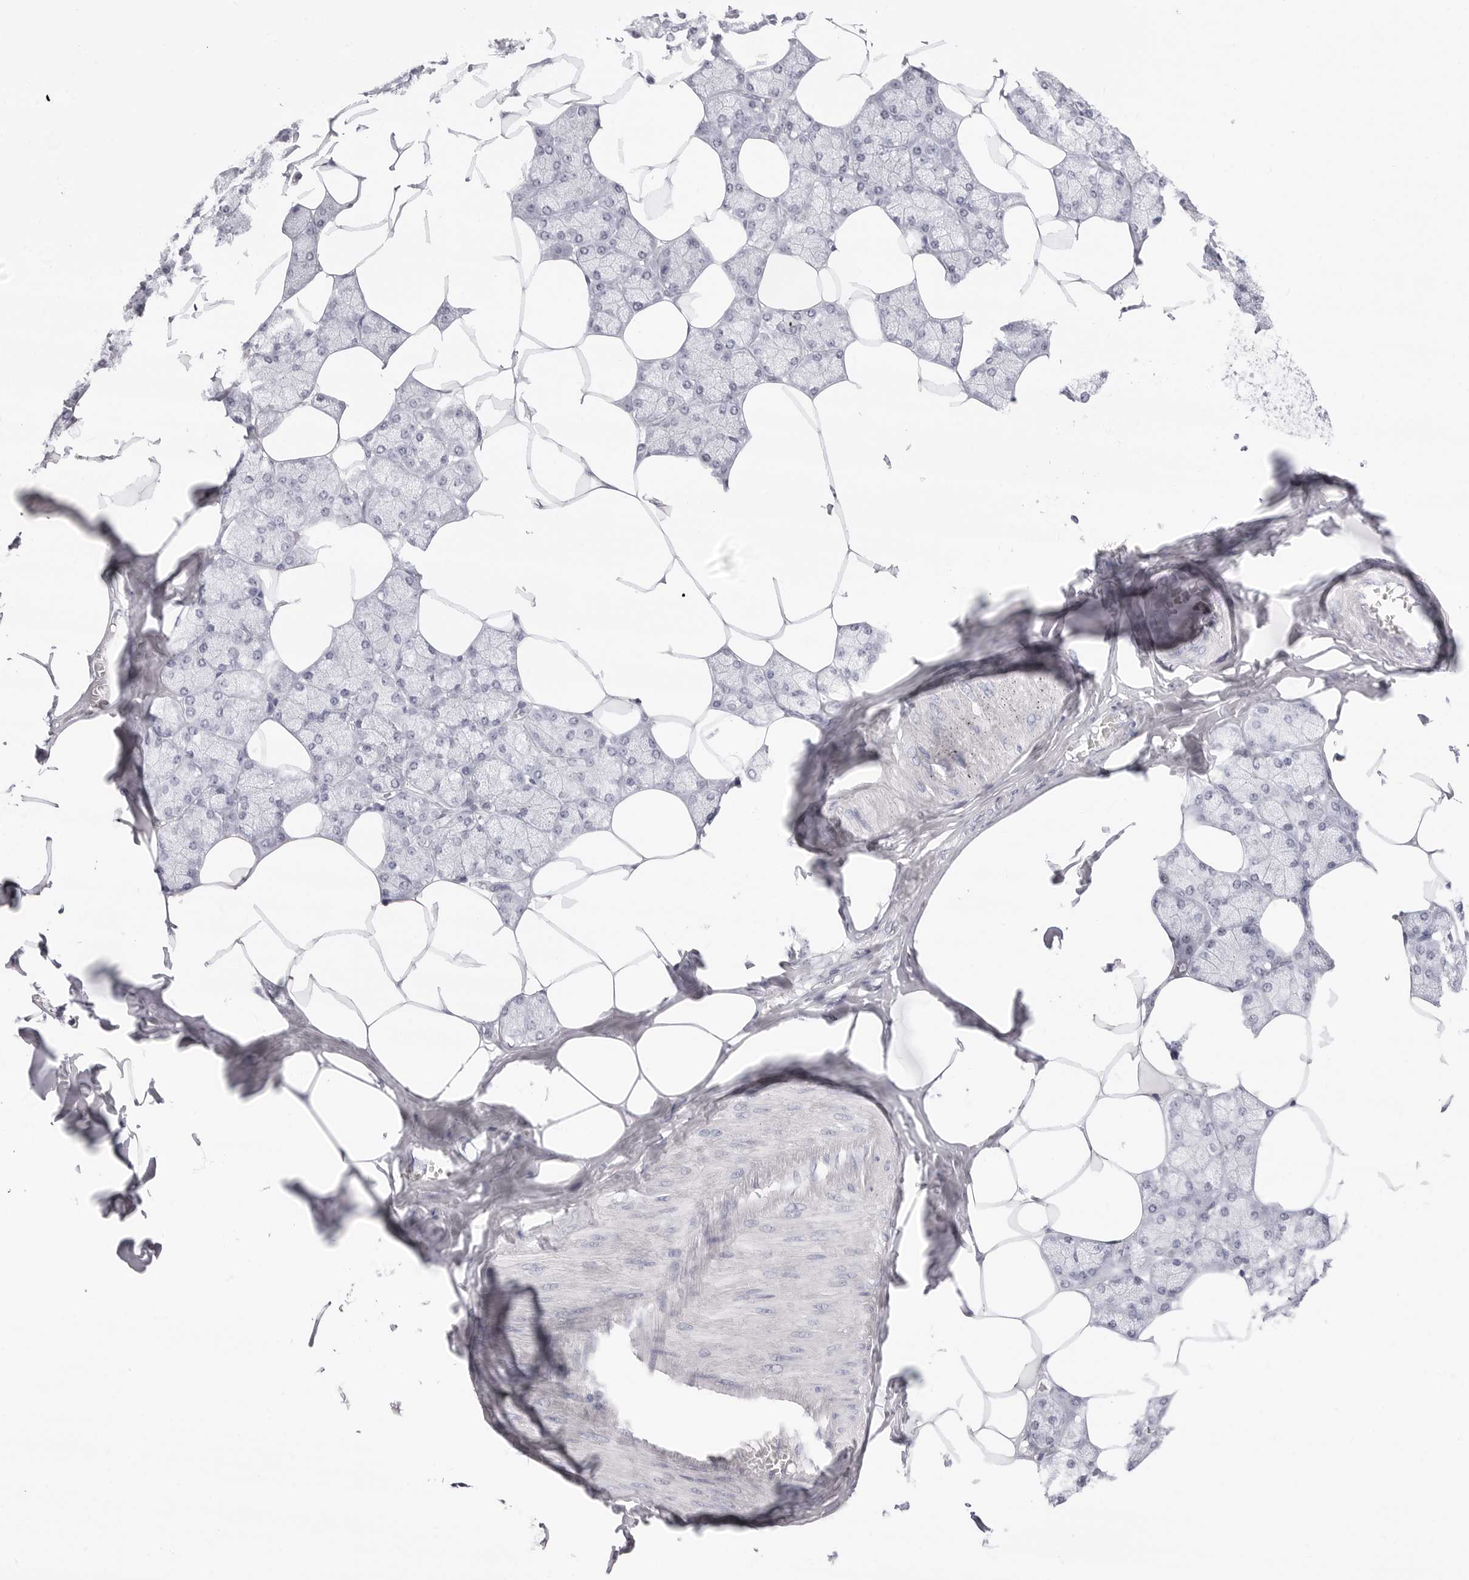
{"staining": {"intensity": "negative", "quantity": "none", "location": "none"}, "tissue": "salivary gland", "cell_type": "Glandular cells", "image_type": "normal", "snomed": [{"axis": "morphology", "description": "Normal tissue, NOS"}, {"axis": "topography", "description": "Salivary gland"}], "caption": "Glandular cells show no significant positivity in benign salivary gland. (DAB (3,3'-diaminobenzidine) immunohistochemistry (IHC), high magnification).", "gene": "NASP", "patient": {"sex": "male", "age": 62}}